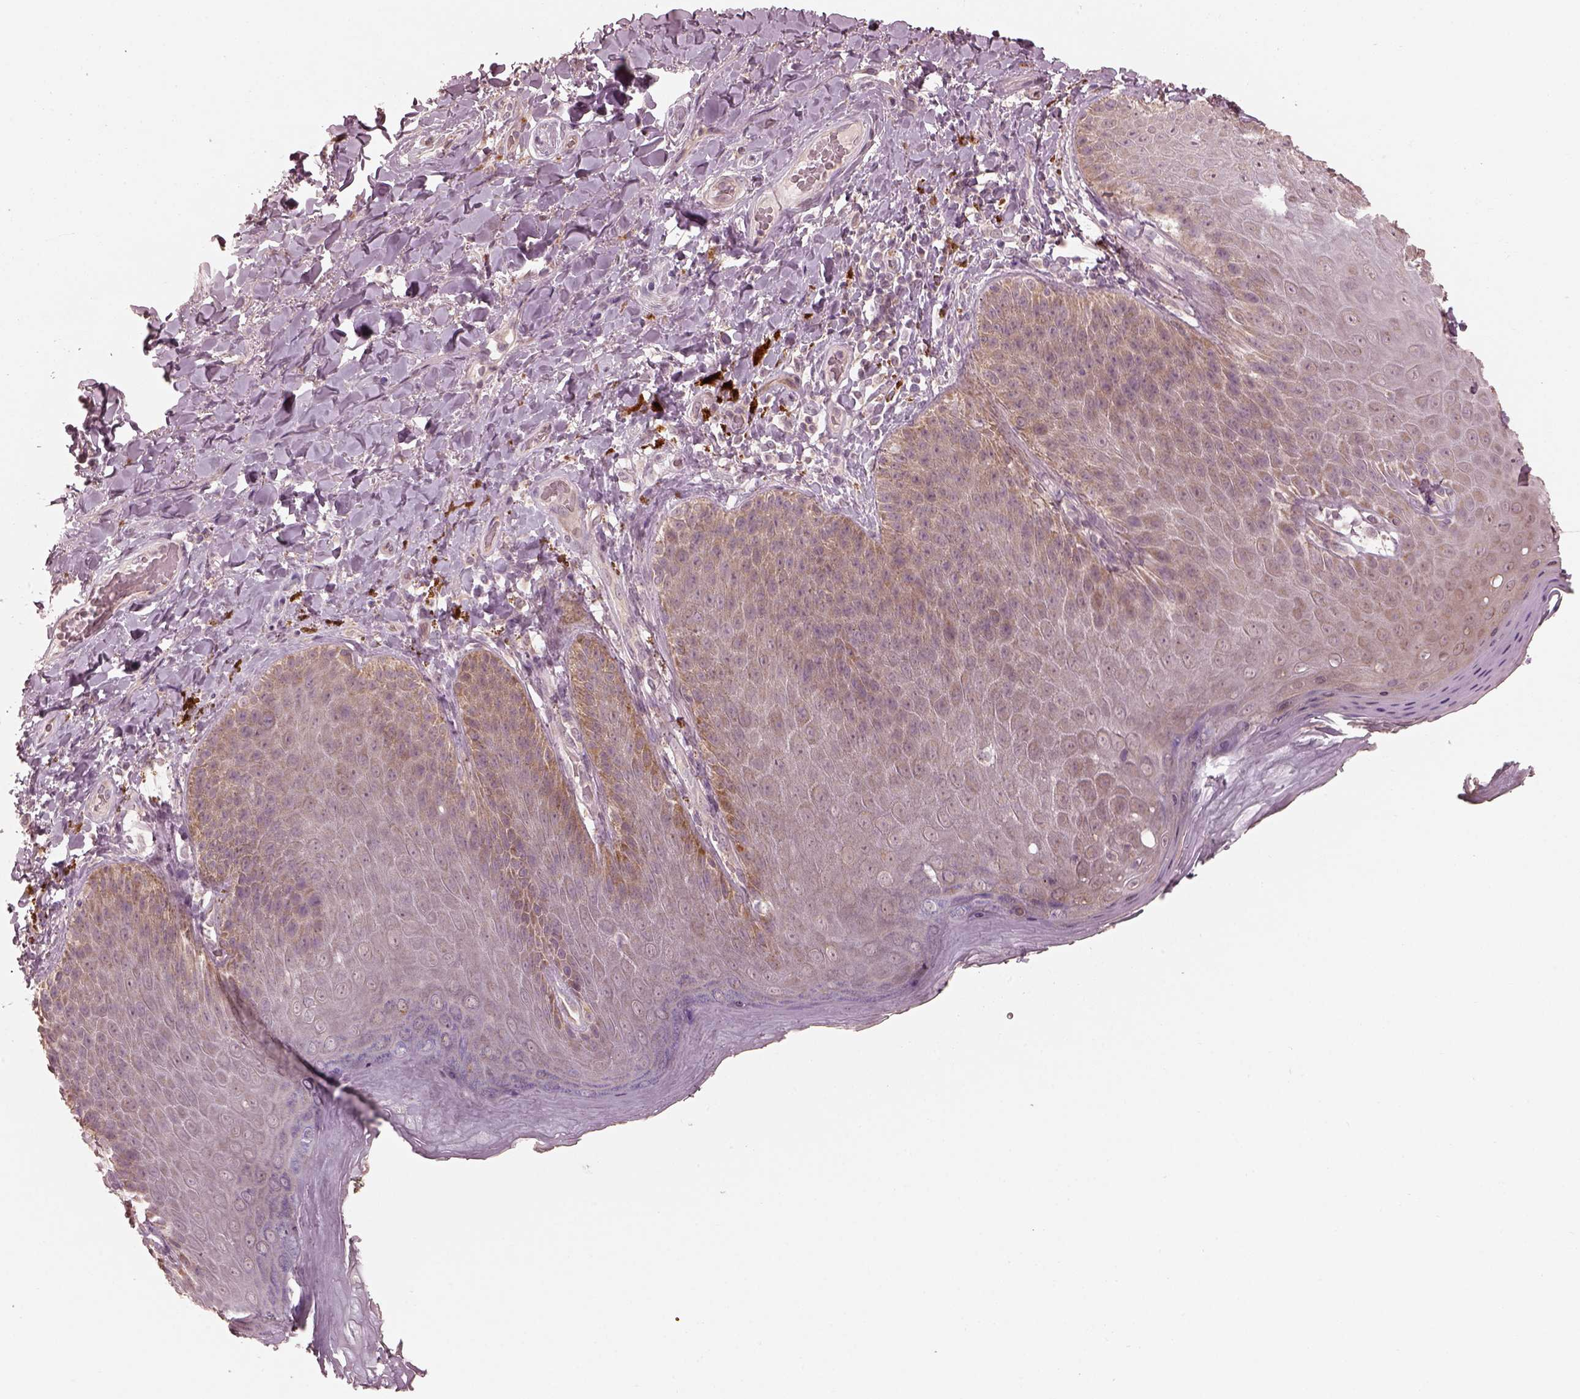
{"staining": {"intensity": "weak", "quantity": "<25%", "location": "cytoplasmic/membranous"}, "tissue": "skin", "cell_type": "Epidermal cells", "image_type": "normal", "snomed": [{"axis": "morphology", "description": "Normal tissue, NOS"}, {"axis": "topography", "description": "Anal"}], "caption": "The photomicrograph exhibits no staining of epidermal cells in benign skin.", "gene": "SLC25A46", "patient": {"sex": "male", "age": 53}}